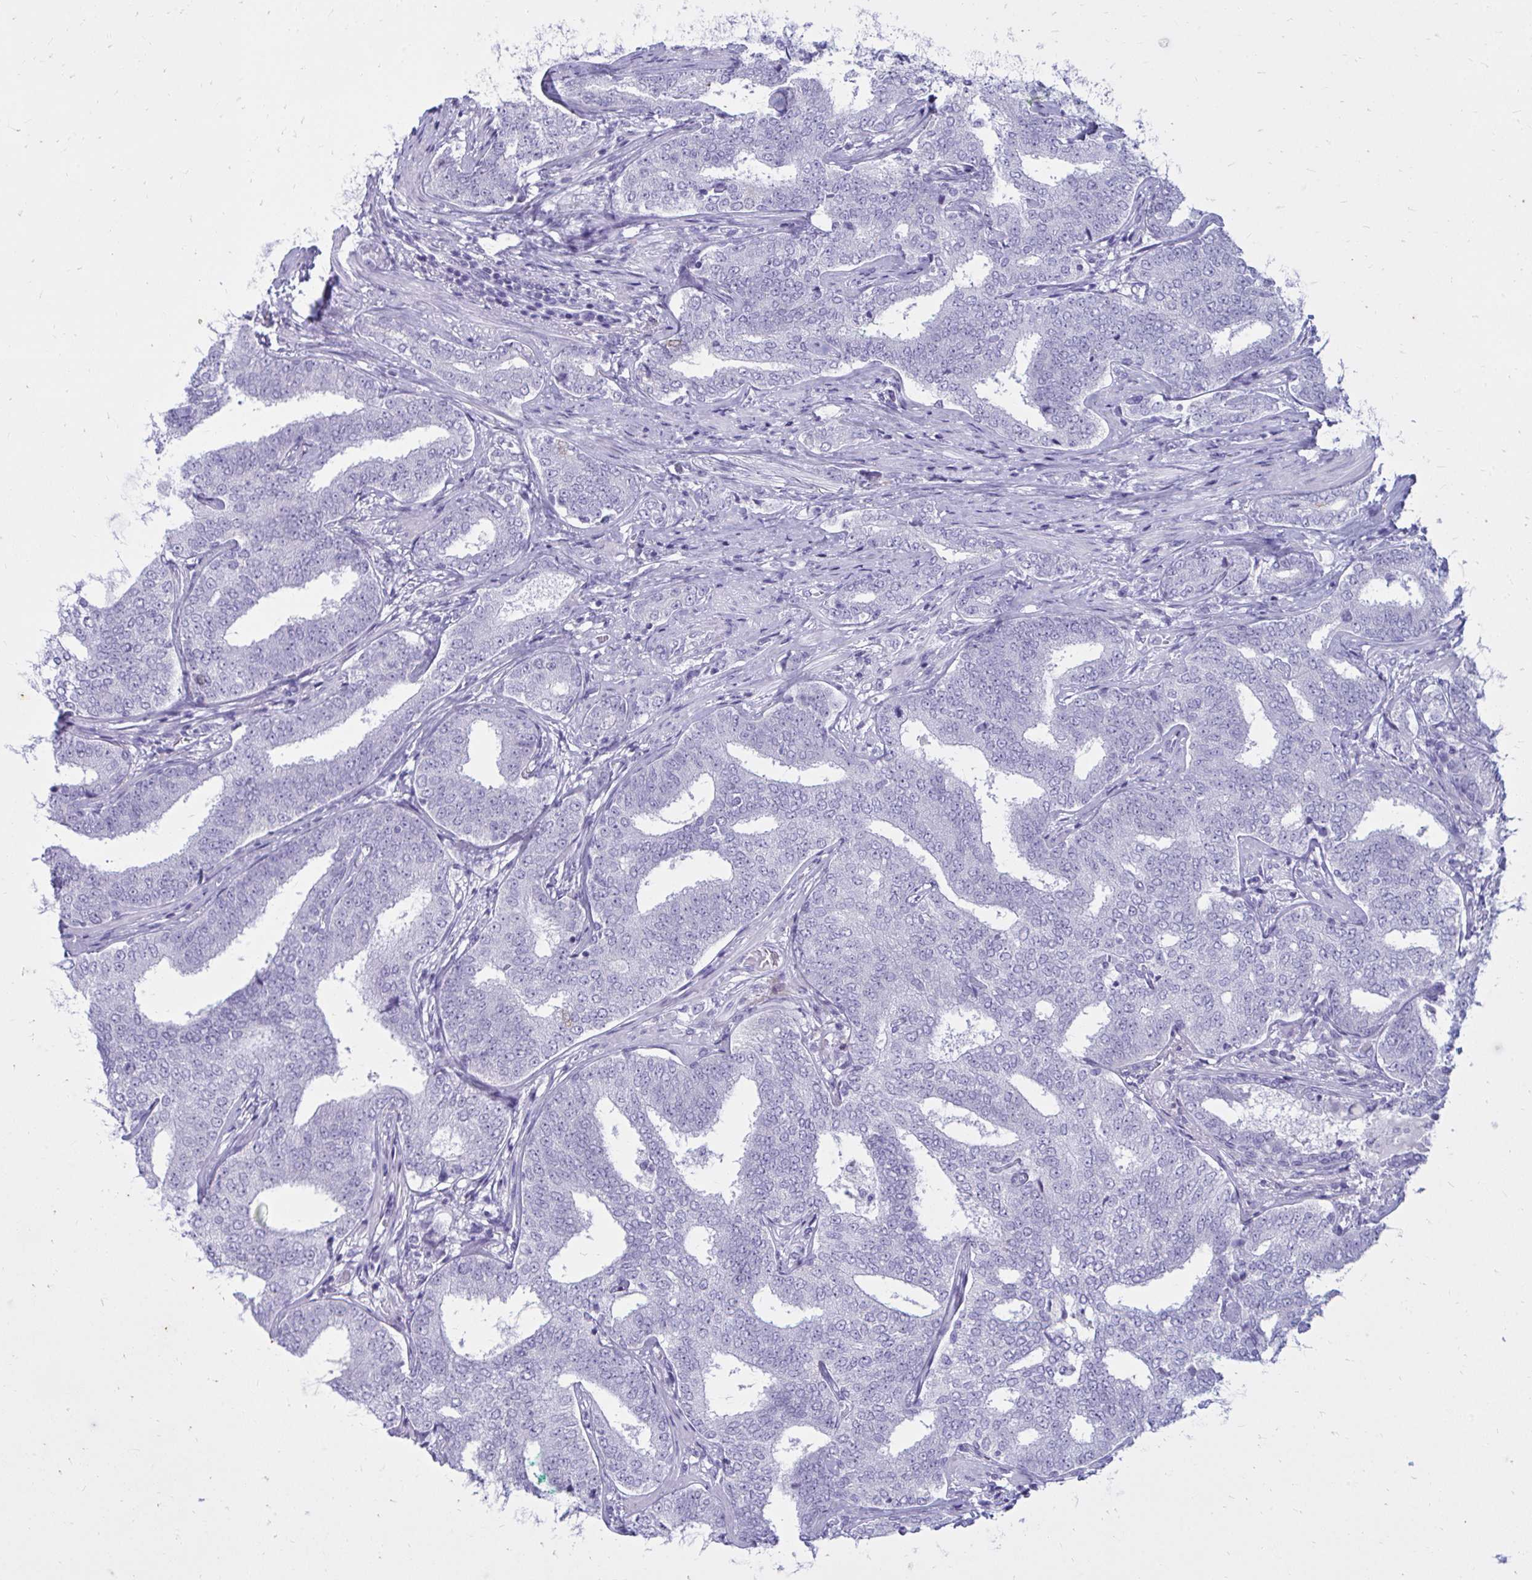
{"staining": {"intensity": "negative", "quantity": "none", "location": "none"}, "tissue": "prostate cancer", "cell_type": "Tumor cells", "image_type": "cancer", "snomed": [{"axis": "morphology", "description": "Adenocarcinoma, High grade"}, {"axis": "topography", "description": "Prostate"}], "caption": "The histopathology image exhibits no staining of tumor cells in prostate high-grade adenocarcinoma.", "gene": "NANOGNB", "patient": {"sex": "male", "age": 72}}